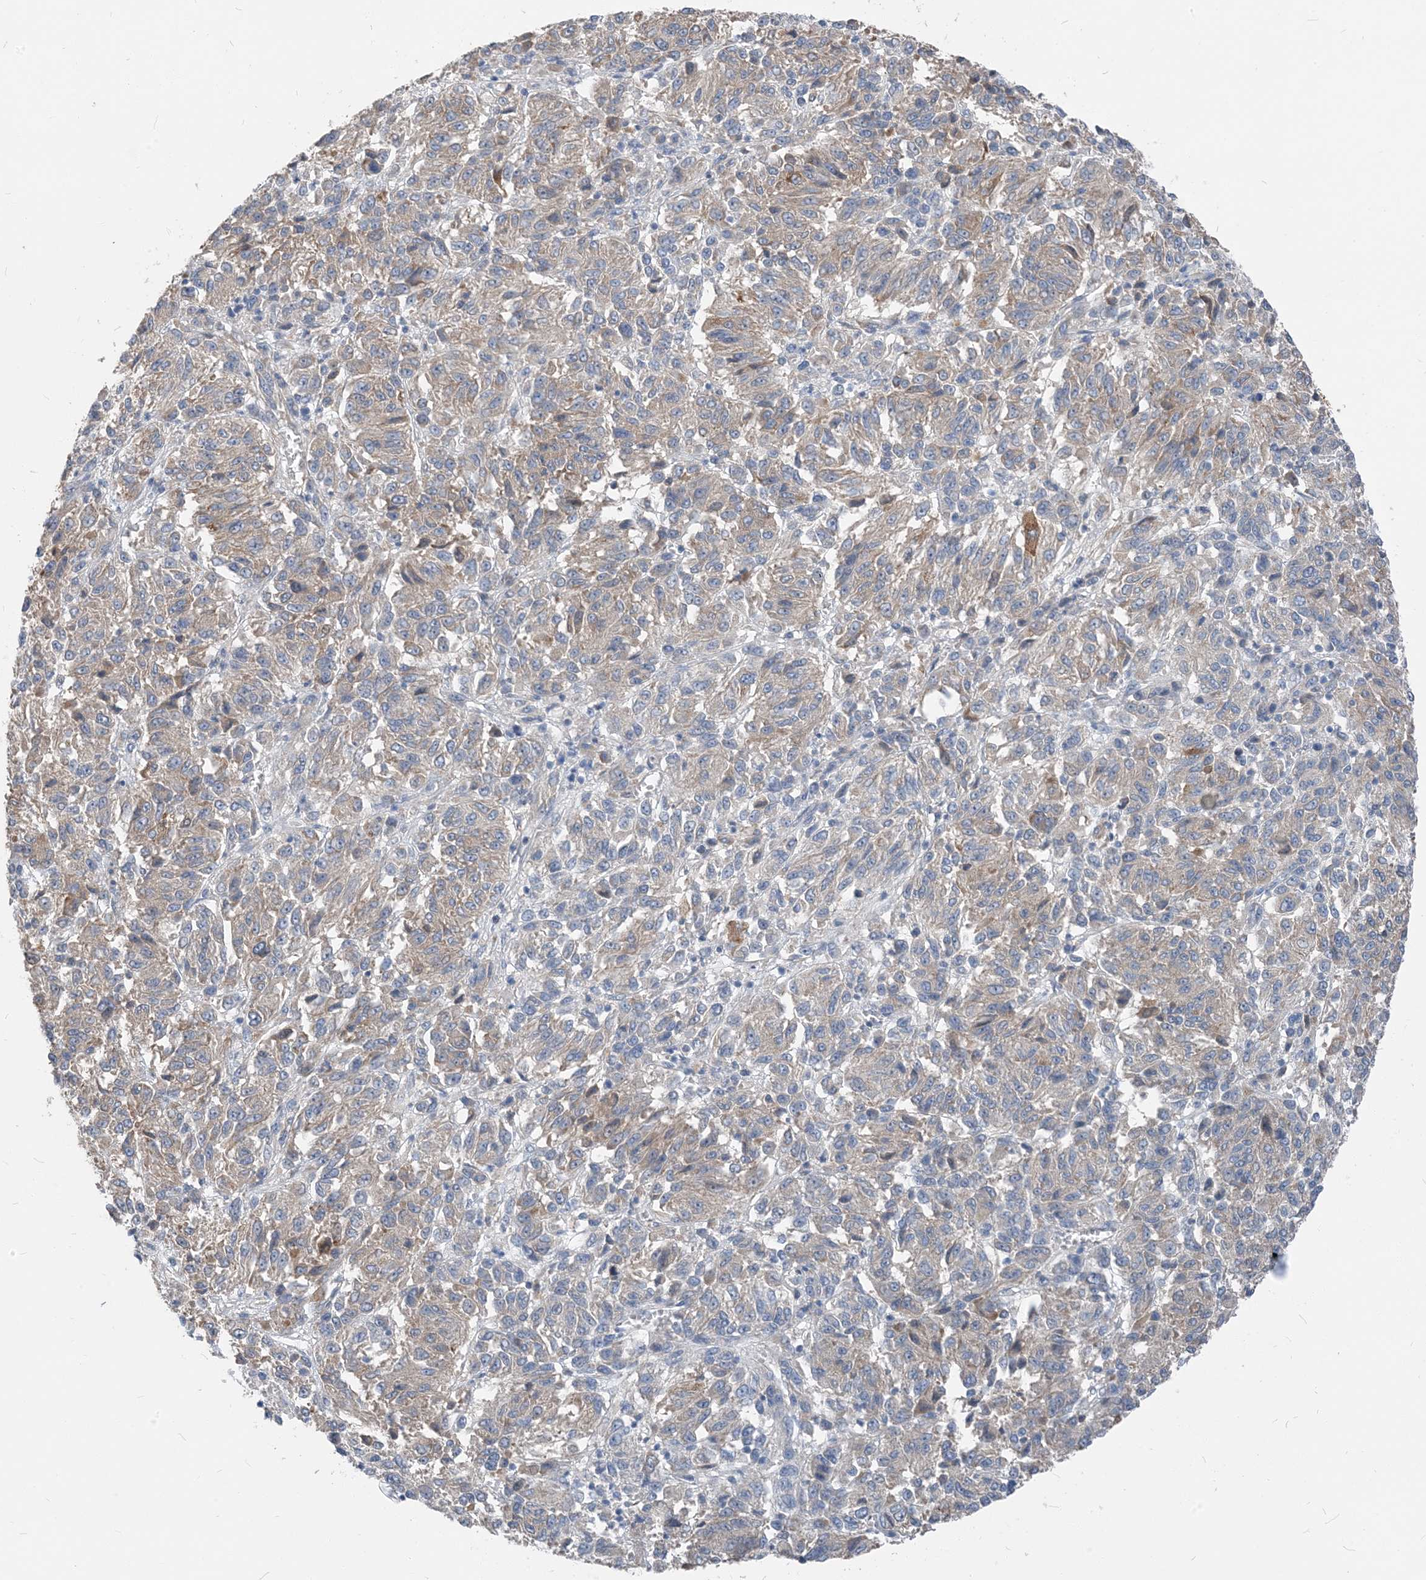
{"staining": {"intensity": "weak", "quantity": "25%-75%", "location": "cytoplasmic/membranous"}, "tissue": "melanoma", "cell_type": "Tumor cells", "image_type": "cancer", "snomed": [{"axis": "morphology", "description": "Malignant melanoma, Metastatic site"}, {"axis": "topography", "description": "Lung"}], "caption": "Weak cytoplasmic/membranous positivity for a protein is identified in about 25%-75% of tumor cells of malignant melanoma (metastatic site) using immunohistochemistry.", "gene": "NCOA7", "patient": {"sex": "male", "age": 64}}